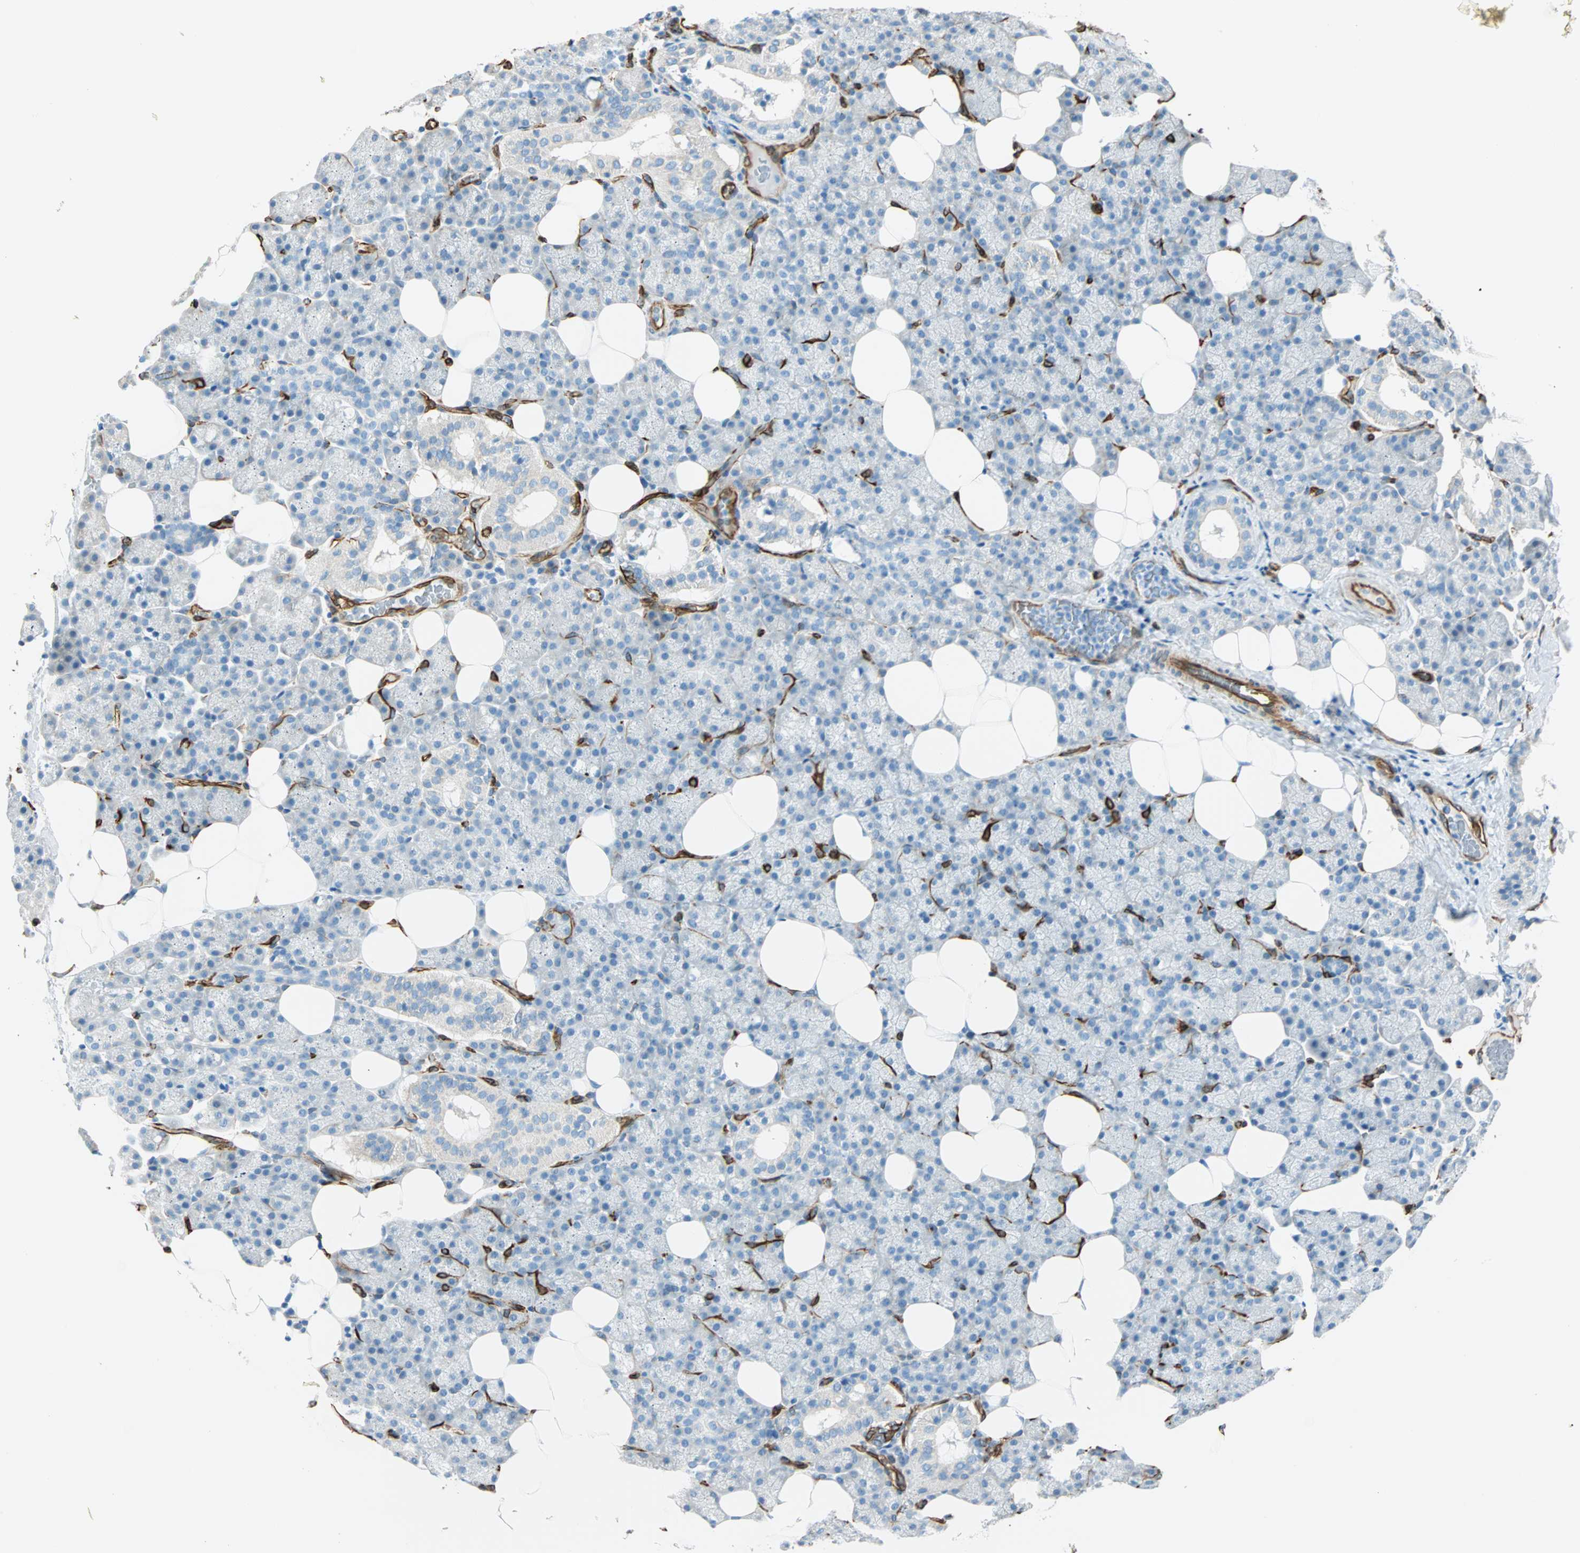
{"staining": {"intensity": "negative", "quantity": "none", "location": "none"}, "tissue": "salivary gland", "cell_type": "Glandular cells", "image_type": "normal", "snomed": [{"axis": "morphology", "description": "Normal tissue, NOS"}, {"axis": "topography", "description": "Lymph node"}, {"axis": "topography", "description": "Salivary gland"}], "caption": "Immunohistochemistry (IHC) image of benign human salivary gland stained for a protein (brown), which shows no positivity in glandular cells. (Stains: DAB IHC with hematoxylin counter stain, Microscopy: brightfield microscopy at high magnification).", "gene": "NES", "patient": {"sex": "male", "age": 8}}